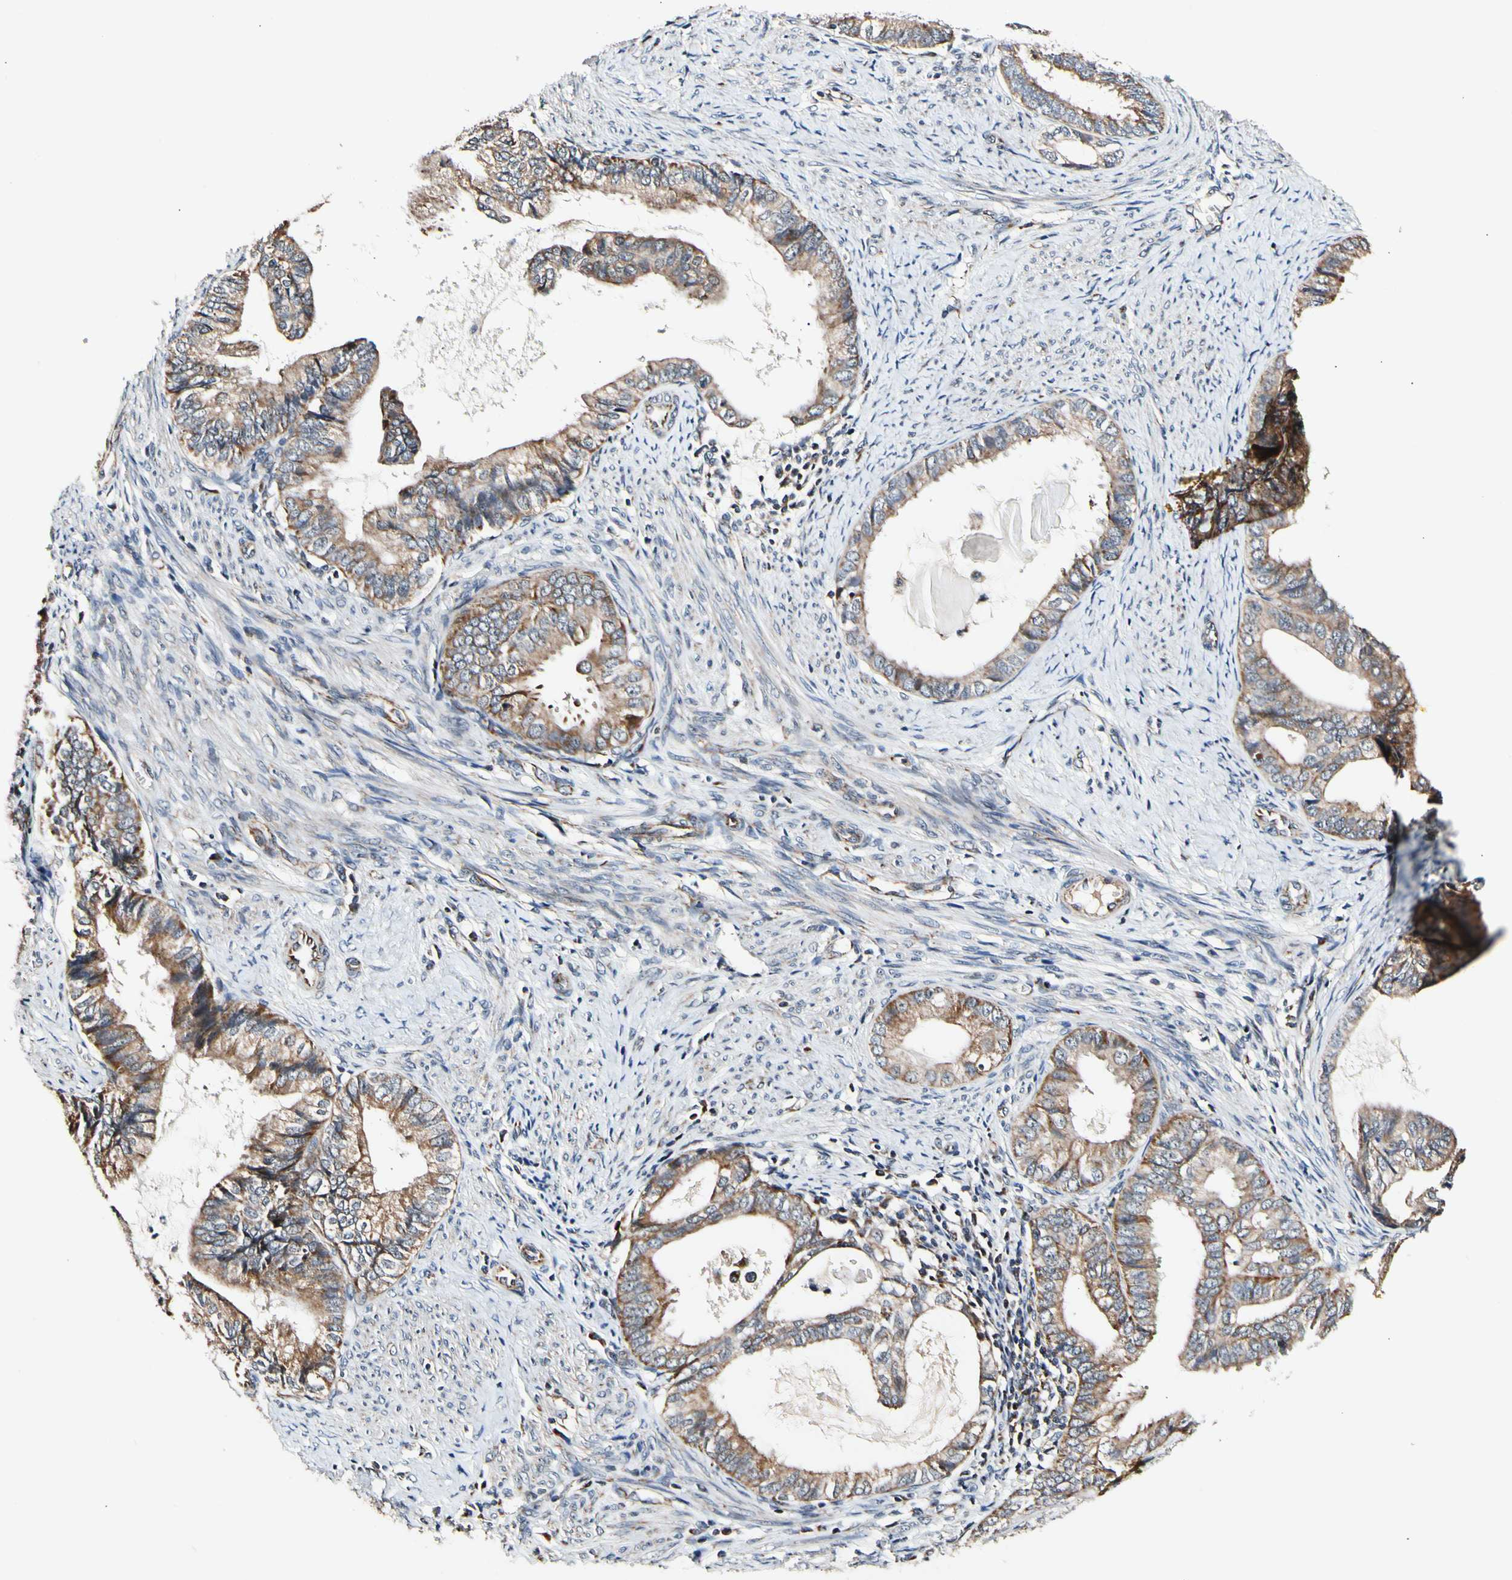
{"staining": {"intensity": "strong", "quantity": ">75%", "location": "cytoplasmic/membranous"}, "tissue": "endometrial cancer", "cell_type": "Tumor cells", "image_type": "cancer", "snomed": [{"axis": "morphology", "description": "Adenocarcinoma, NOS"}, {"axis": "topography", "description": "Endometrium"}], "caption": "Endometrial cancer (adenocarcinoma) stained with a protein marker shows strong staining in tumor cells.", "gene": "KHDC4", "patient": {"sex": "female", "age": 86}}